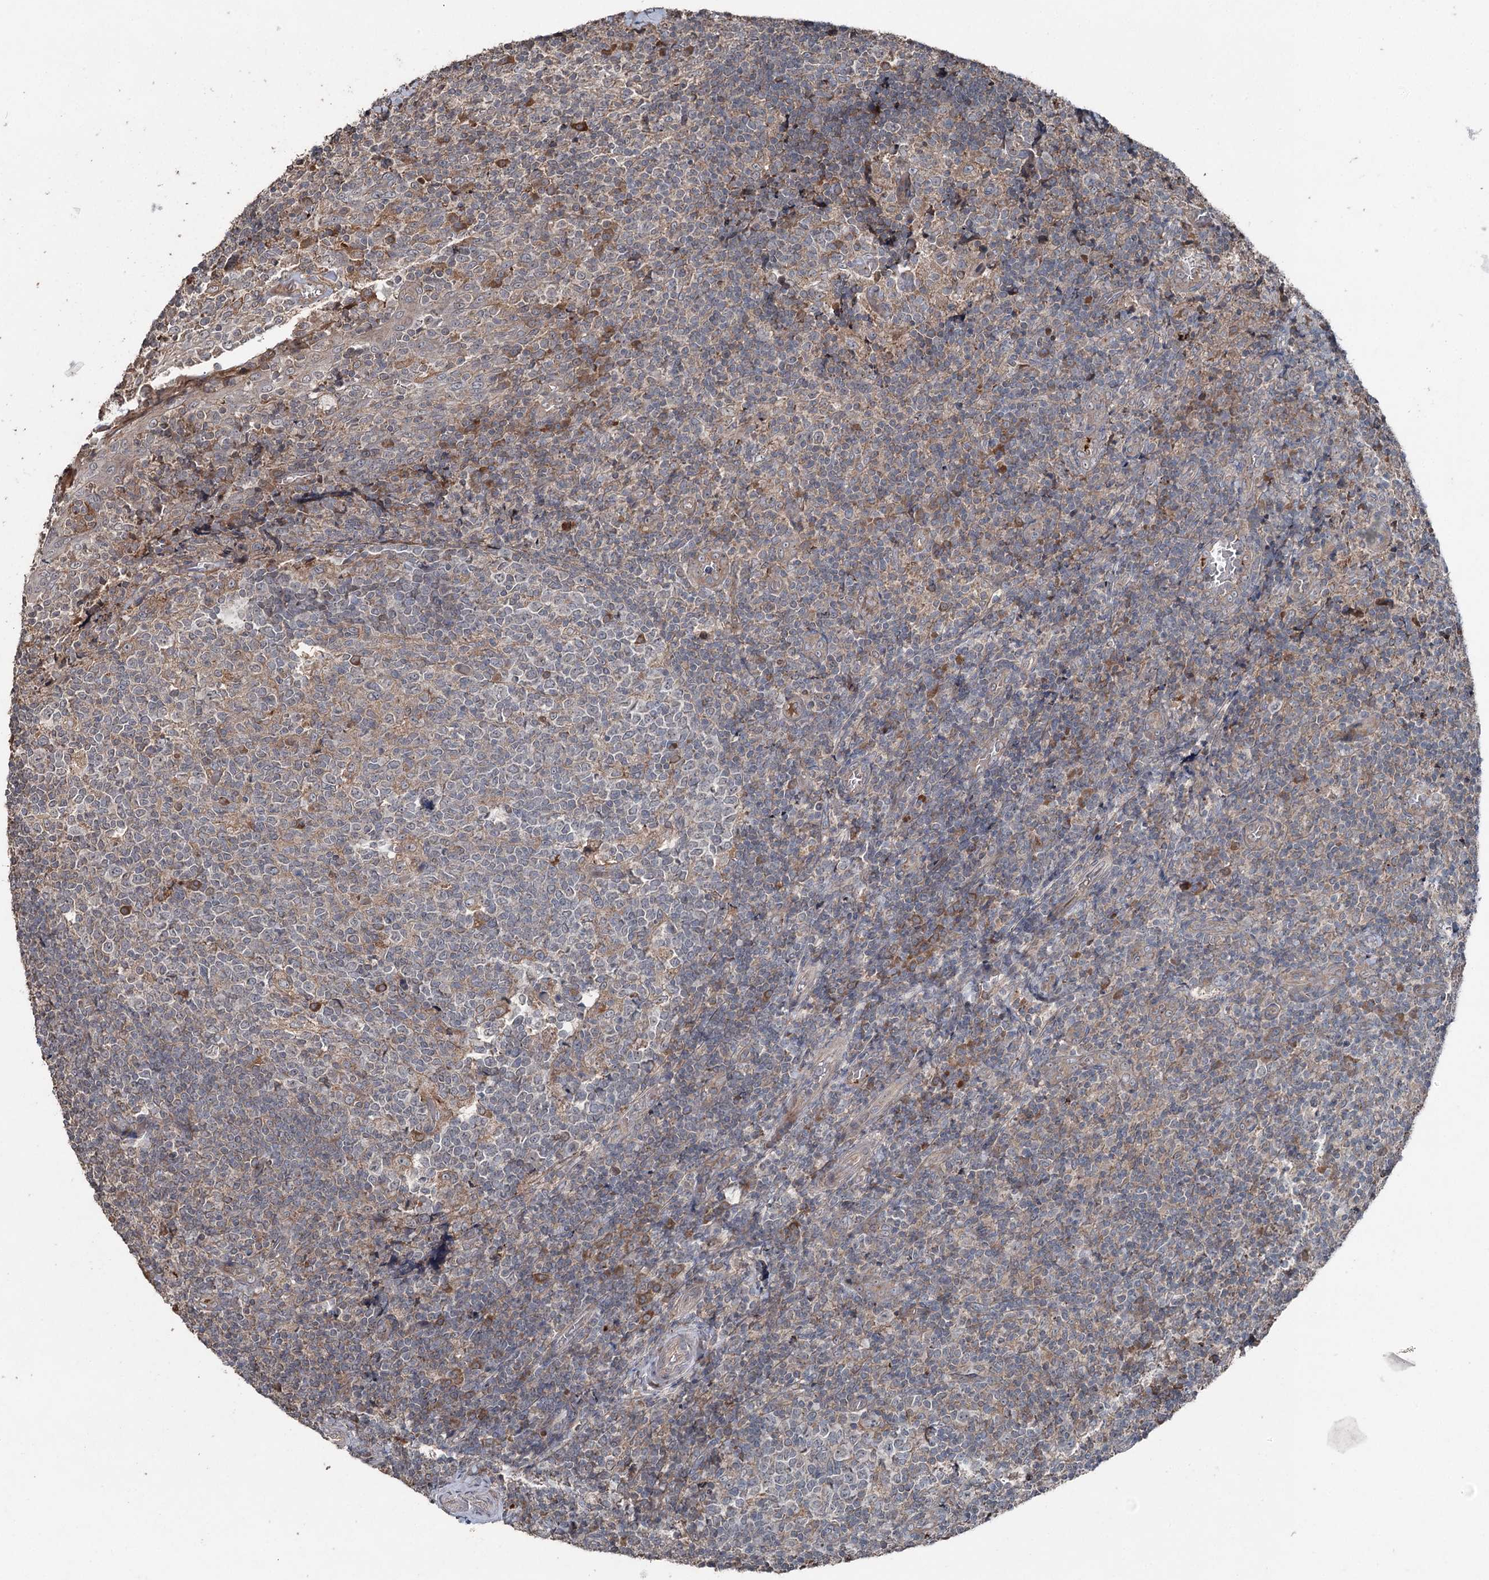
{"staining": {"intensity": "moderate", "quantity": "<25%", "location": "cytoplasmic/membranous"}, "tissue": "tonsil", "cell_type": "Germinal center cells", "image_type": "normal", "snomed": [{"axis": "morphology", "description": "Normal tissue, NOS"}, {"axis": "topography", "description": "Tonsil"}], "caption": "IHC (DAB) staining of unremarkable tonsil demonstrates moderate cytoplasmic/membranous protein expression in about <25% of germinal center cells.", "gene": "MAPK8IP2", "patient": {"sex": "female", "age": 19}}